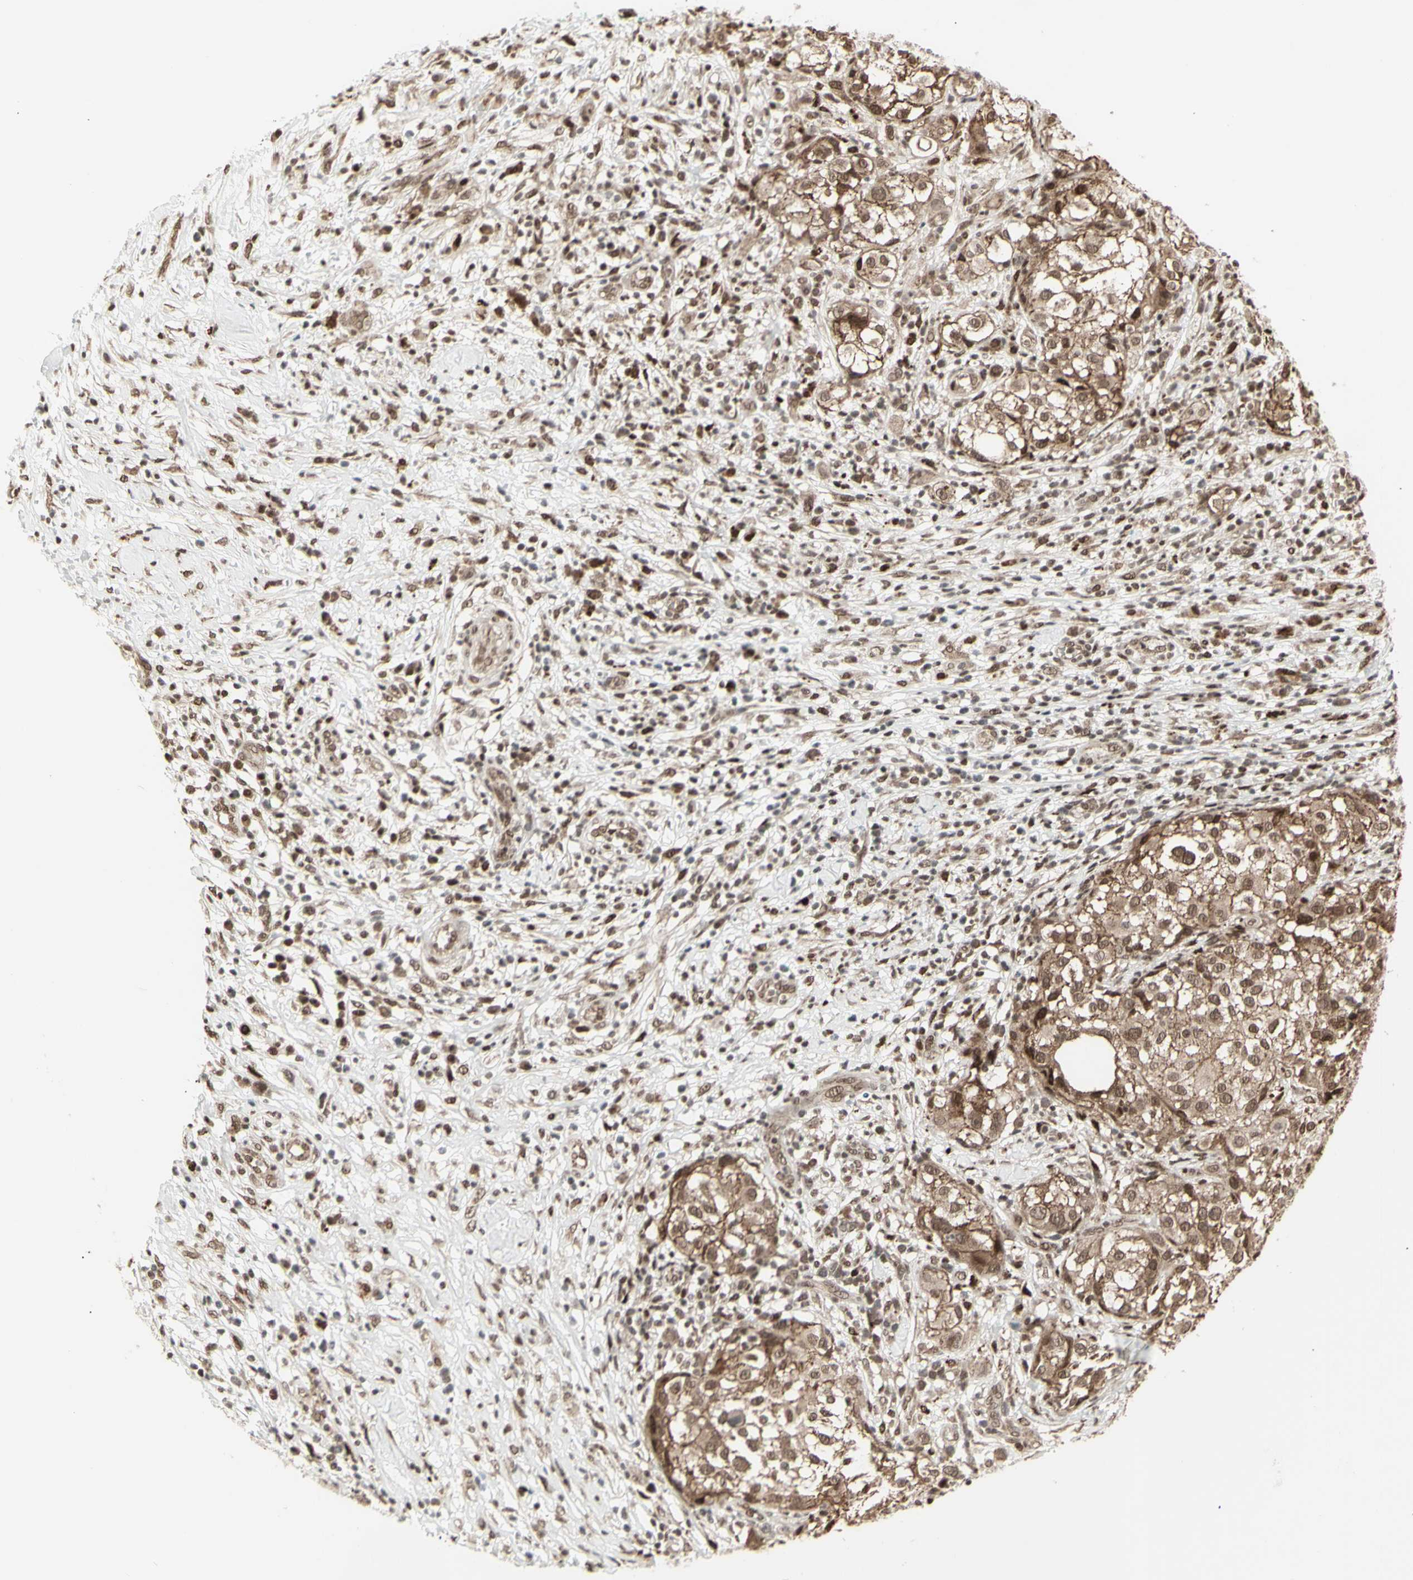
{"staining": {"intensity": "moderate", "quantity": ">75%", "location": "cytoplasmic/membranous,nuclear"}, "tissue": "melanoma", "cell_type": "Tumor cells", "image_type": "cancer", "snomed": [{"axis": "morphology", "description": "Necrosis, NOS"}, {"axis": "morphology", "description": "Malignant melanoma, NOS"}, {"axis": "topography", "description": "Skin"}], "caption": "High-power microscopy captured an IHC photomicrograph of melanoma, revealing moderate cytoplasmic/membranous and nuclear expression in approximately >75% of tumor cells.", "gene": "CBX1", "patient": {"sex": "female", "age": 87}}